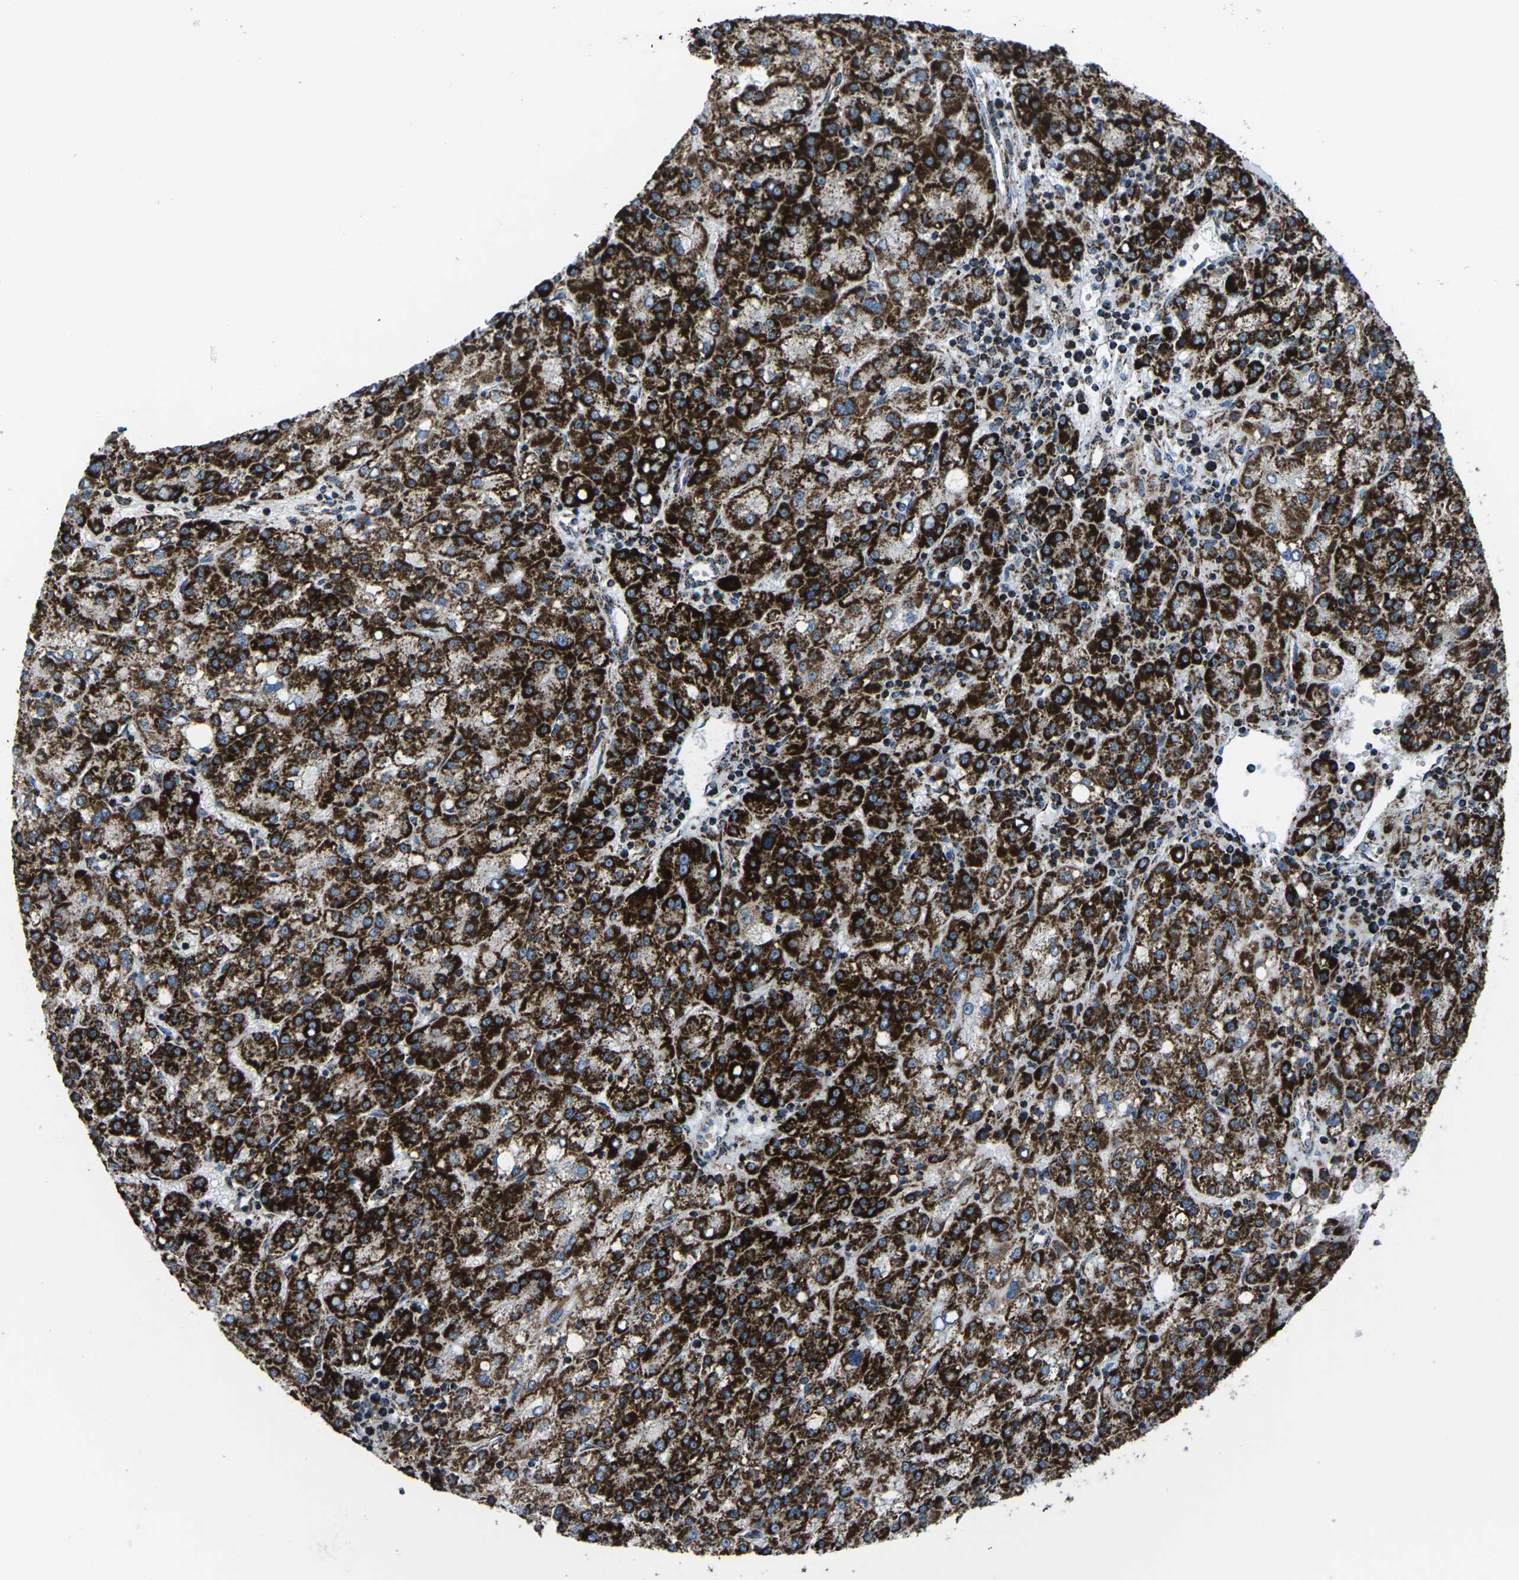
{"staining": {"intensity": "strong", "quantity": ">75%", "location": "cytoplasmic/membranous"}, "tissue": "liver cancer", "cell_type": "Tumor cells", "image_type": "cancer", "snomed": [{"axis": "morphology", "description": "Carcinoma, Hepatocellular, NOS"}, {"axis": "topography", "description": "Liver"}], "caption": "A brown stain shows strong cytoplasmic/membranous expression of a protein in human liver cancer tumor cells.", "gene": "MT-CO2", "patient": {"sex": "female", "age": 58}}